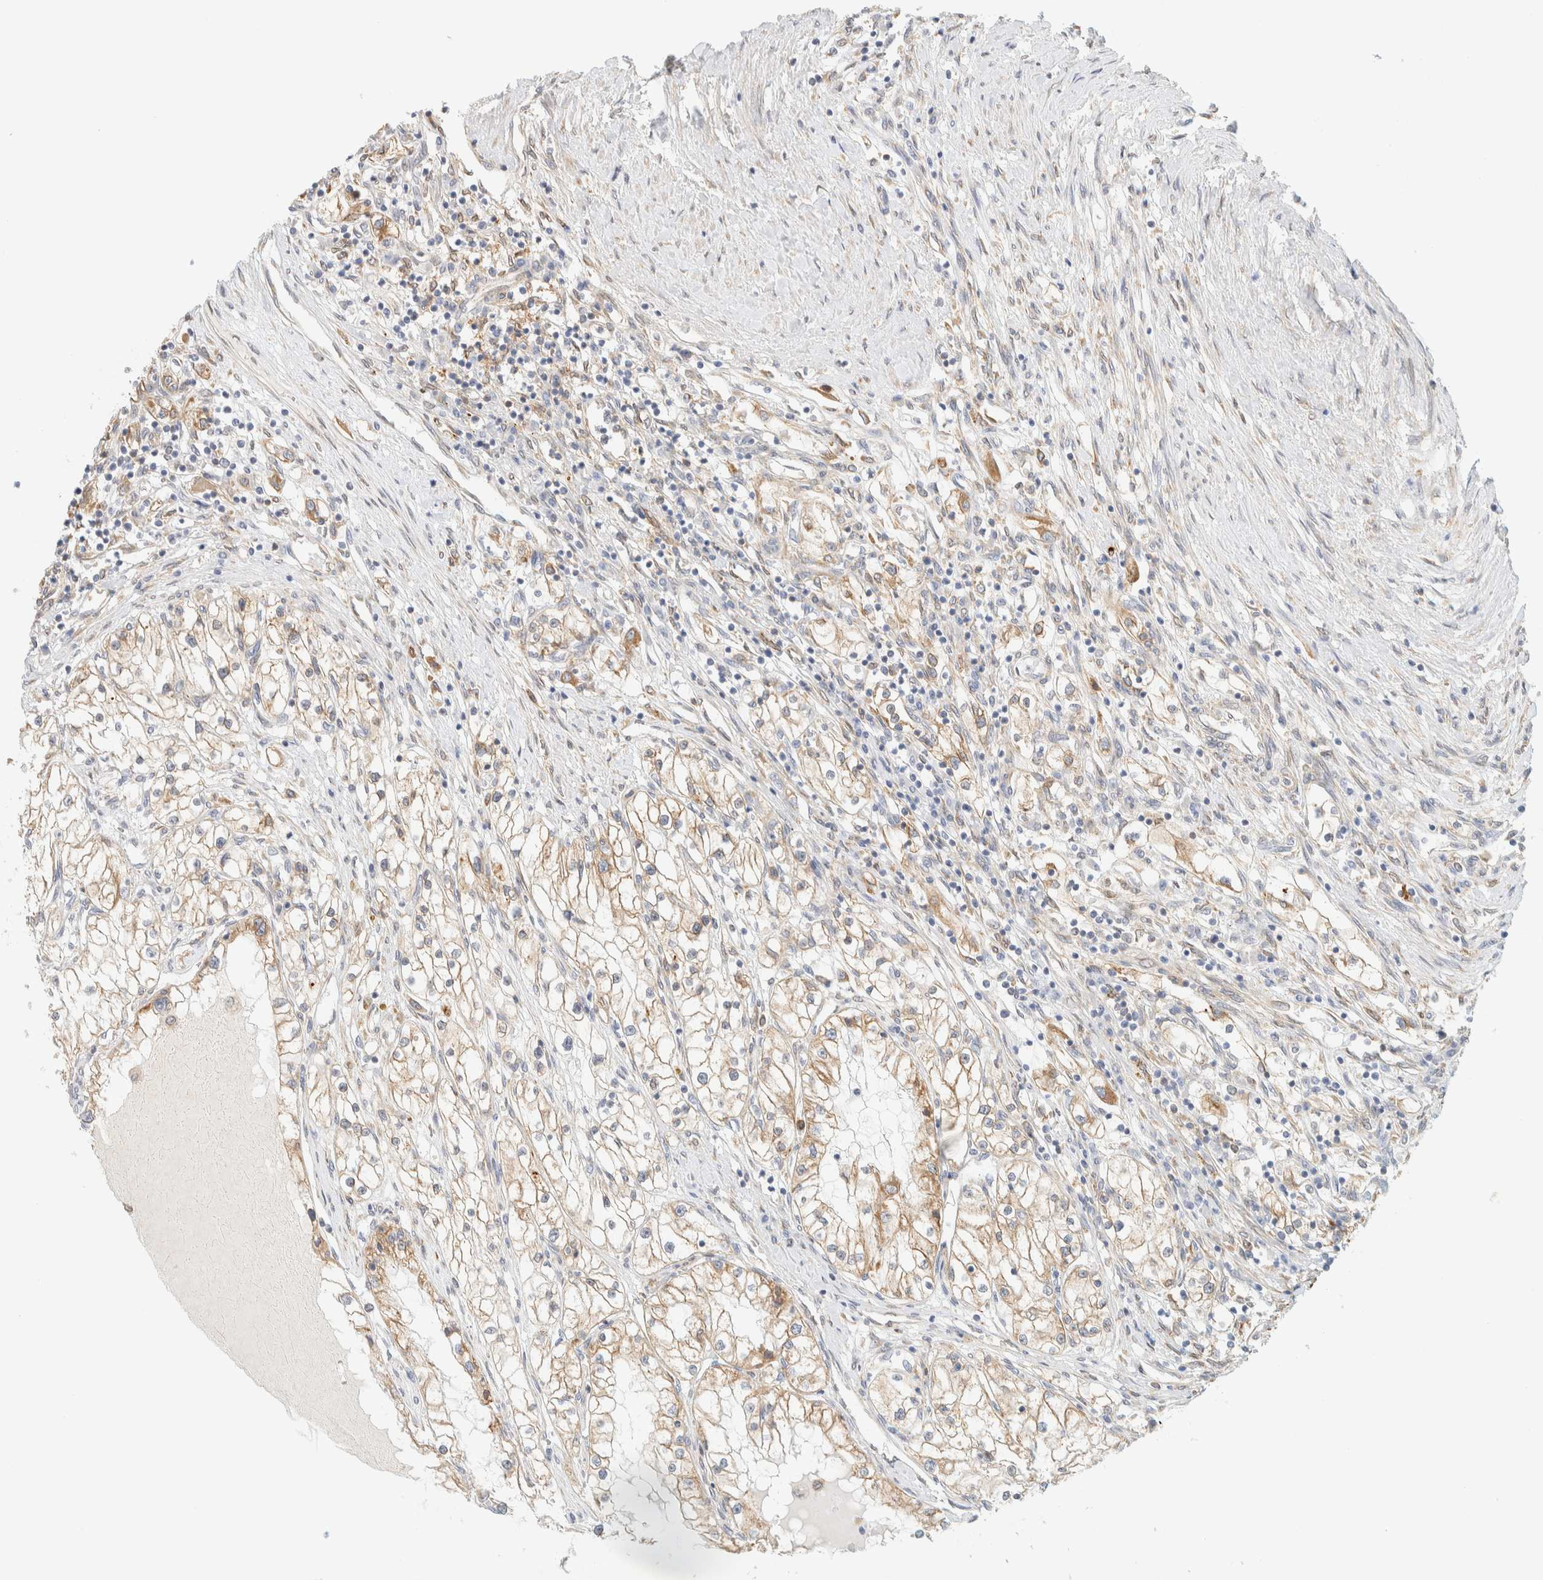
{"staining": {"intensity": "moderate", "quantity": ">75%", "location": "cytoplasmic/membranous"}, "tissue": "renal cancer", "cell_type": "Tumor cells", "image_type": "cancer", "snomed": [{"axis": "morphology", "description": "Adenocarcinoma, NOS"}, {"axis": "topography", "description": "Kidney"}], "caption": "IHC micrograph of neoplastic tissue: human renal adenocarcinoma stained using immunohistochemistry displays medium levels of moderate protein expression localized specifically in the cytoplasmic/membranous of tumor cells, appearing as a cytoplasmic/membranous brown color.", "gene": "NT5C", "patient": {"sex": "male", "age": 68}}